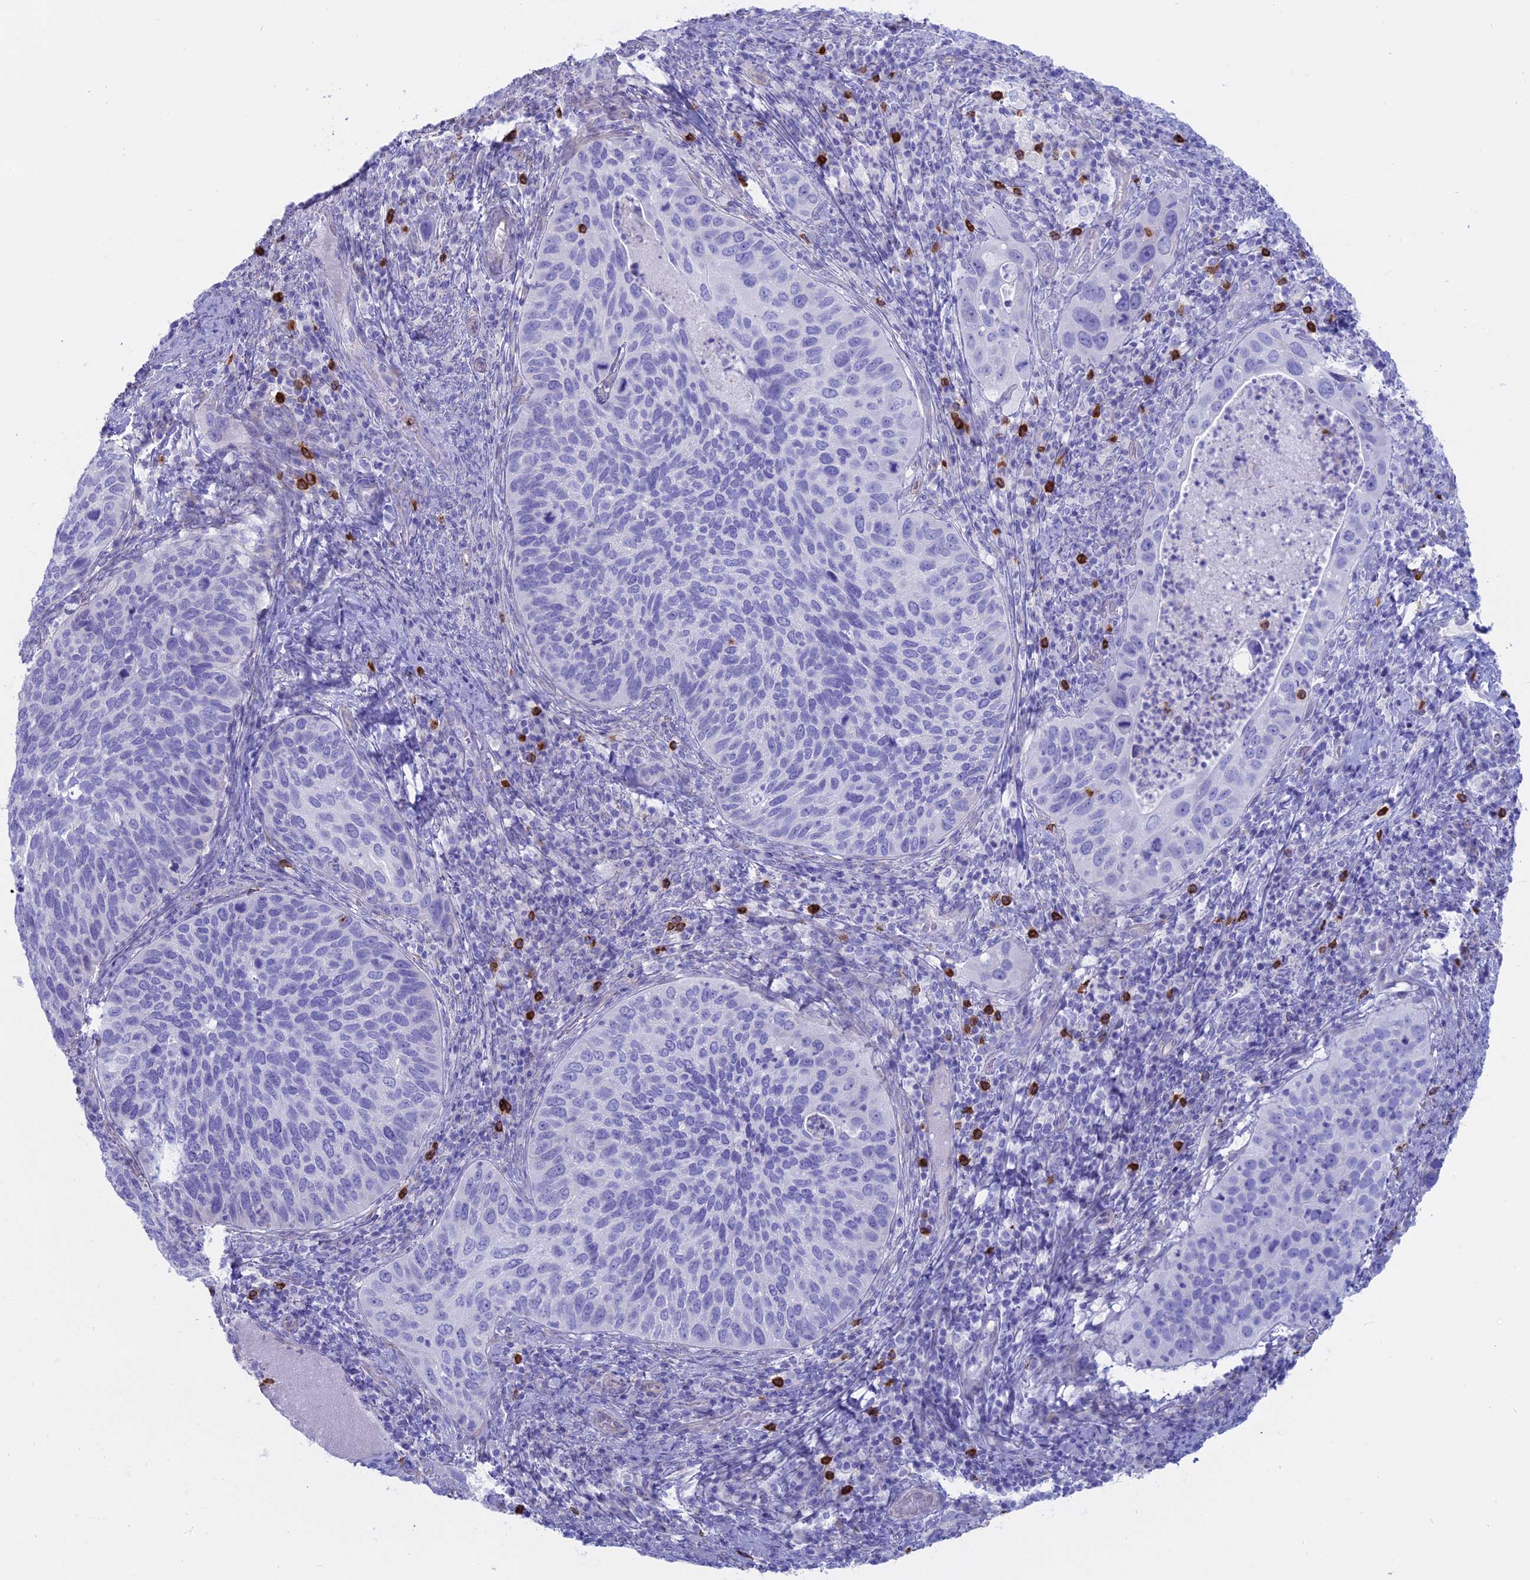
{"staining": {"intensity": "negative", "quantity": "none", "location": "none"}, "tissue": "cervical cancer", "cell_type": "Tumor cells", "image_type": "cancer", "snomed": [{"axis": "morphology", "description": "Squamous cell carcinoma, NOS"}, {"axis": "topography", "description": "Cervix"}], "caption": "Immunohistochemistry (IHC) photomicrograph of squamous cell carcinoma (cervical) stained for a protein (brown), which displays no expression in tumor cells. (Brightfield microscopy of DAB (3,3'-diaminobenzidine) immunohistochemistry (IHC) at high magnification).", "gene": "OR2AE1", "patient": {"sex": "female", "age": 38}}